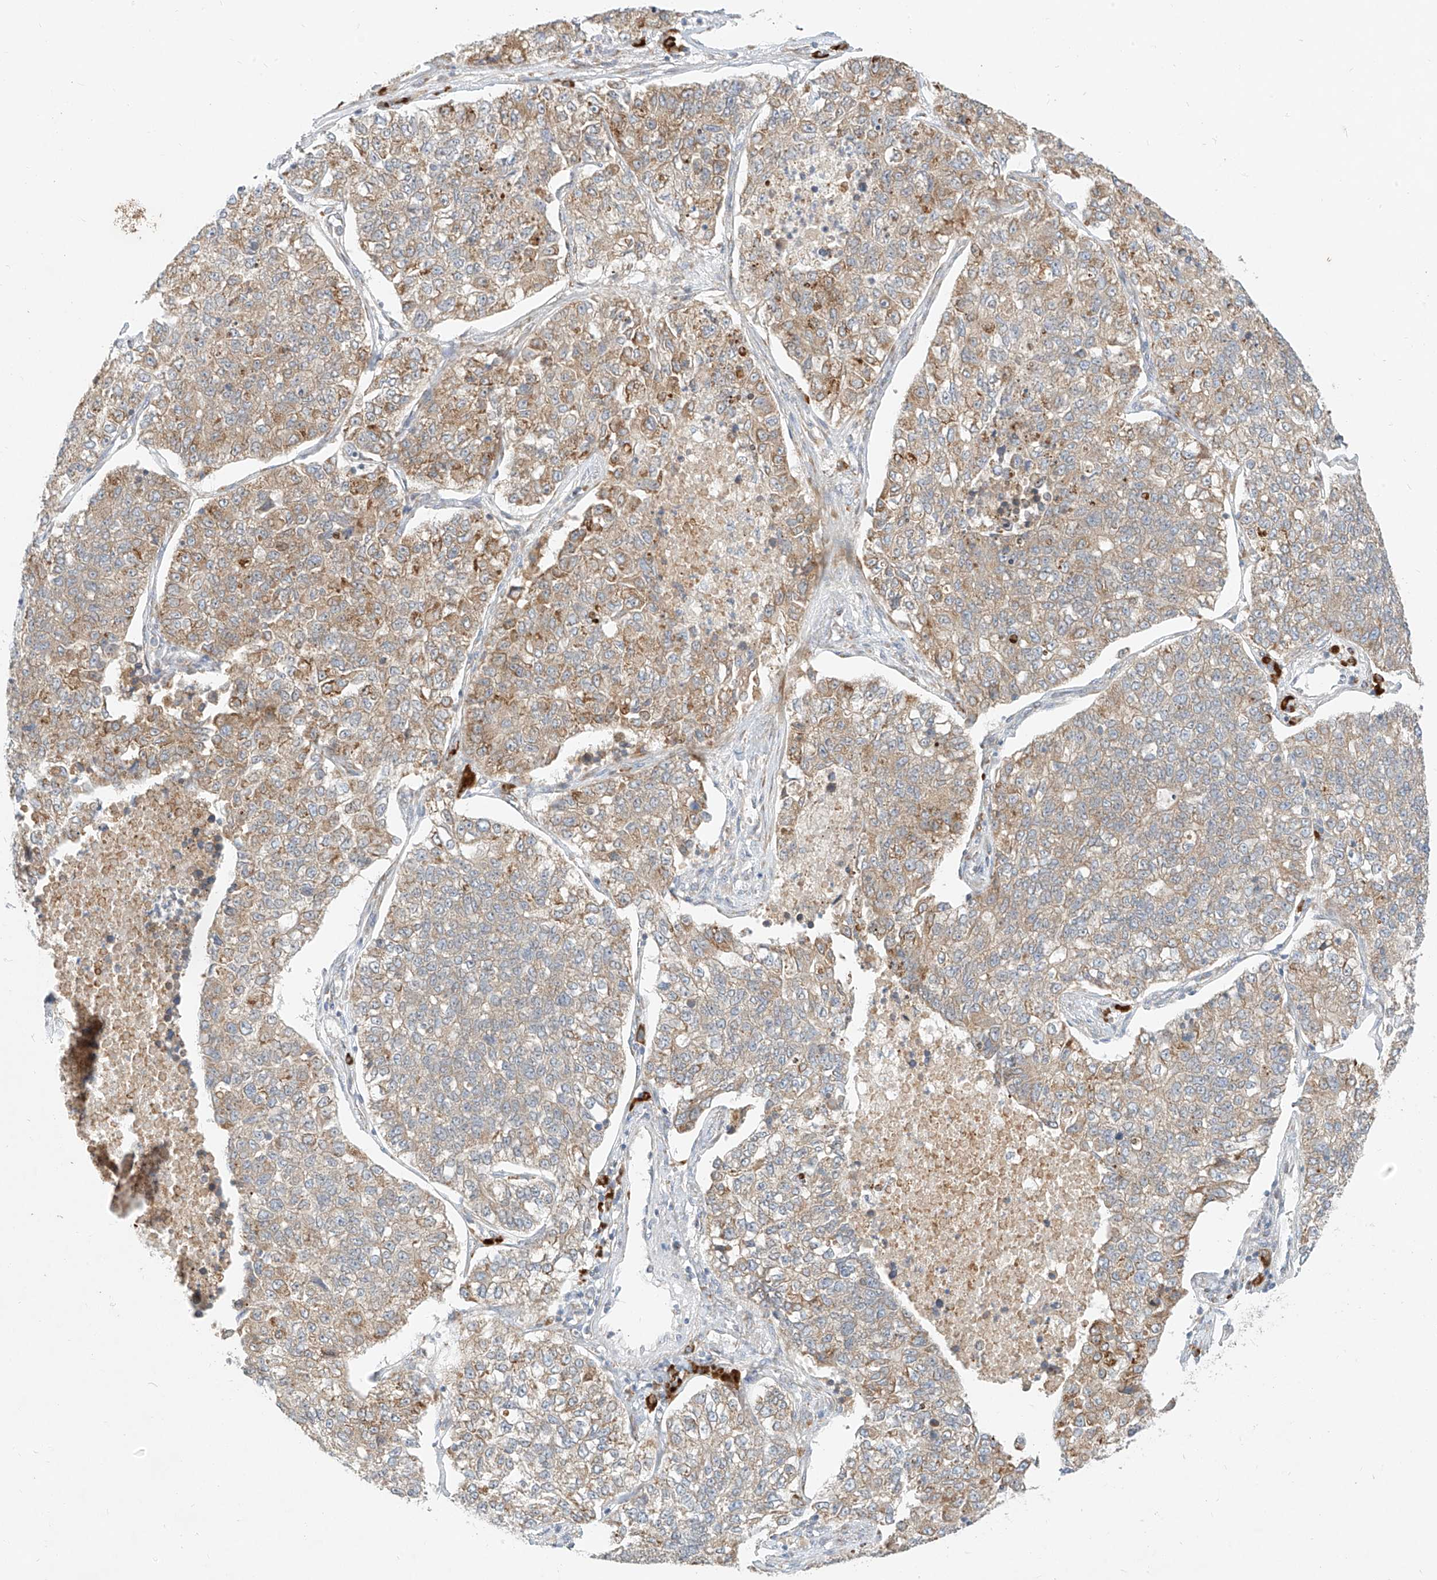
{"staining": {"intensity": "moderate", "quantity": "25%-75%", "location": "cytoplasmic/membranous"}, "tissue": "lung cancer", "cell_type": "Tumor cells", "image_type": "cancer", "snomed": [{"axis": "morphology", "description": "Adenocarcinoma, NOS"}, {"axis": "topography", "description": "Lung"}], "caption": "Immunohistochemistry histopathology image of human adenocarcinoma (lung) stained for a protein (brown), which exhibits medium levels of moderate cytoplasmic/membranous staining in approximately 25%-75% of tumor cells.", "gene": "STT3A", "patient": {"sex": "male", "age": 49}}